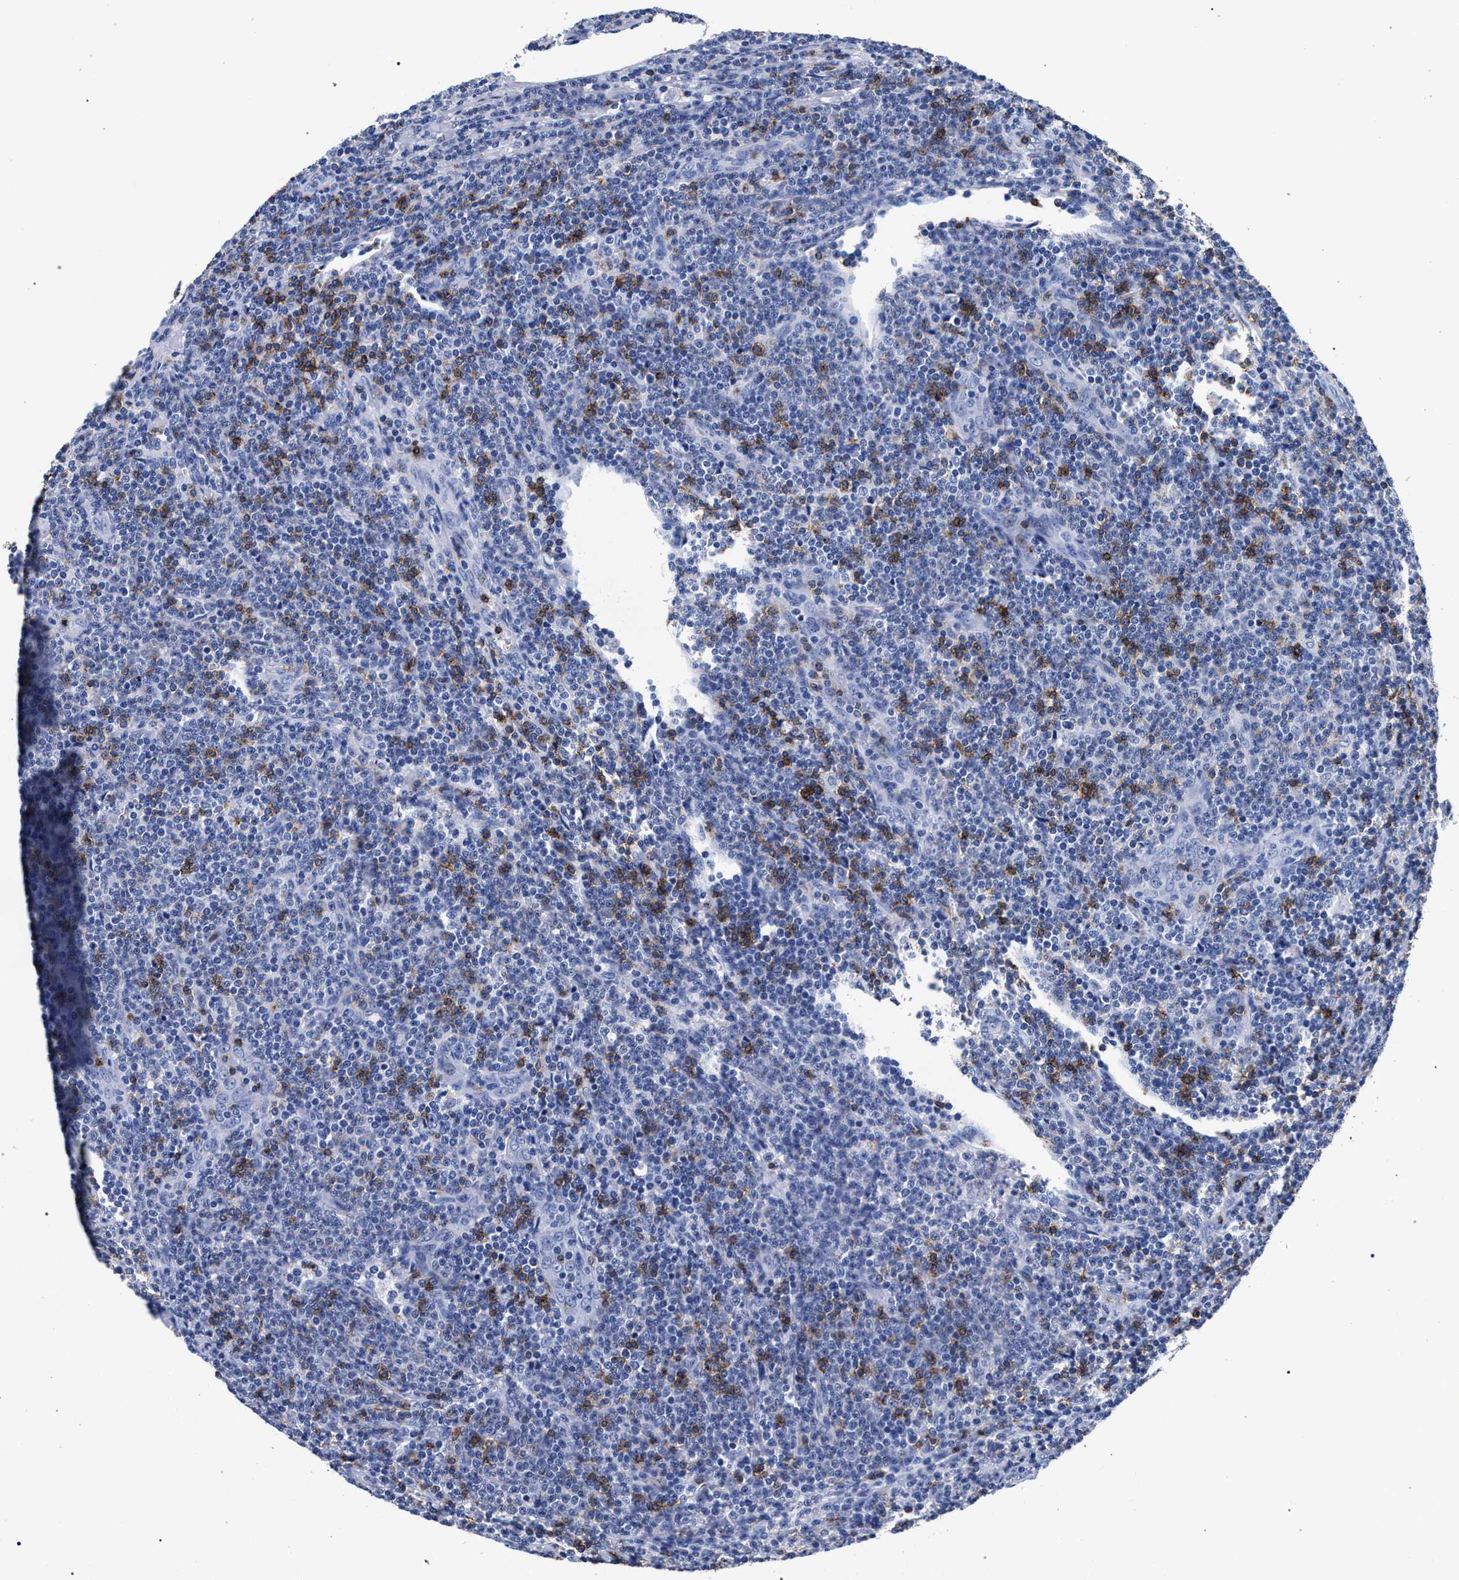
{"staining": {"intensity": "moderate", "quantity": "<25%", "location": "cytoplasmic/membranous"}, "tissue": "lymphoma", "cell_type": "Tumor cells", "image_type": "cancer", "snomed": [{"axis": "morphology", "description": "Malignant lymphoma, non-Hodgkin's type, Low grade"}, {"axis": "topography", "description": "Lymph node"}], "caption": "A histopathology image showing moderate cytoplasmic/membranous staining in about <25% of tumor cells in low-grade malignant lymphoma, non-Hodgkin's type, as visualized by brown immunohistochemical staining.", "gene": "KLRK1", "patient": {"sex": "male", "age": 66}}